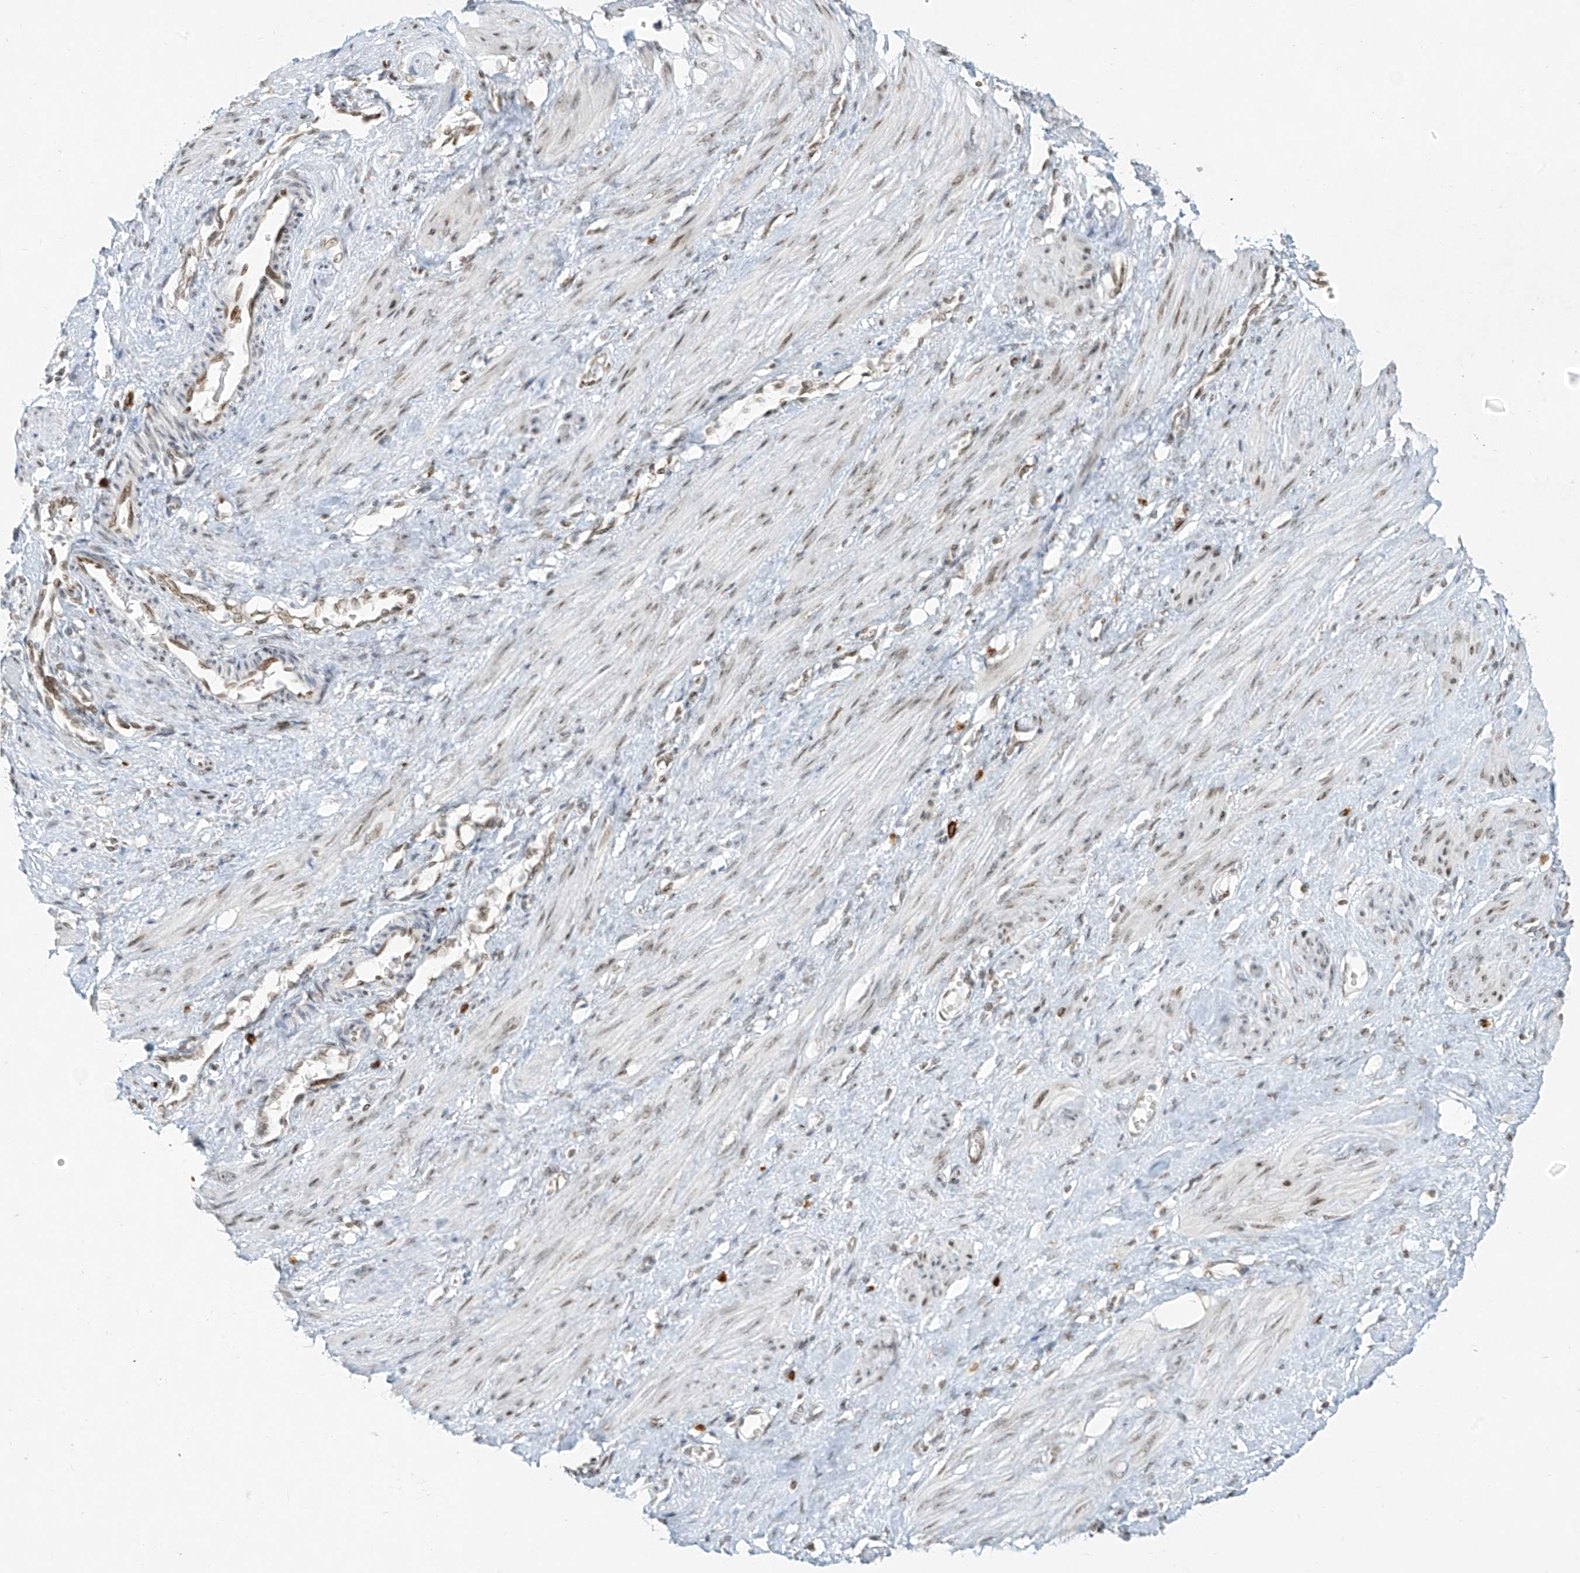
{"staining": {"intensity": "moderate", "quantity": "25%-75%", "location": "nuclear"}, "tissue": "smooth muscle", "cell_type": "Smooth muscle cells", "image_type": "normal", "snomed": [{"axis": "morphology", "description": "Normal tissue, NOS"}, {"axis": "topography", "description": "Endometrium"}], "caption": "Smooth muscle stained with a brown dye demonstrates moderate nuclear positive staining in approximately 25%-75% of smooth muscle cells.", "gene": "SAMD15", "patient": {"sex": "female", "age": 33}}